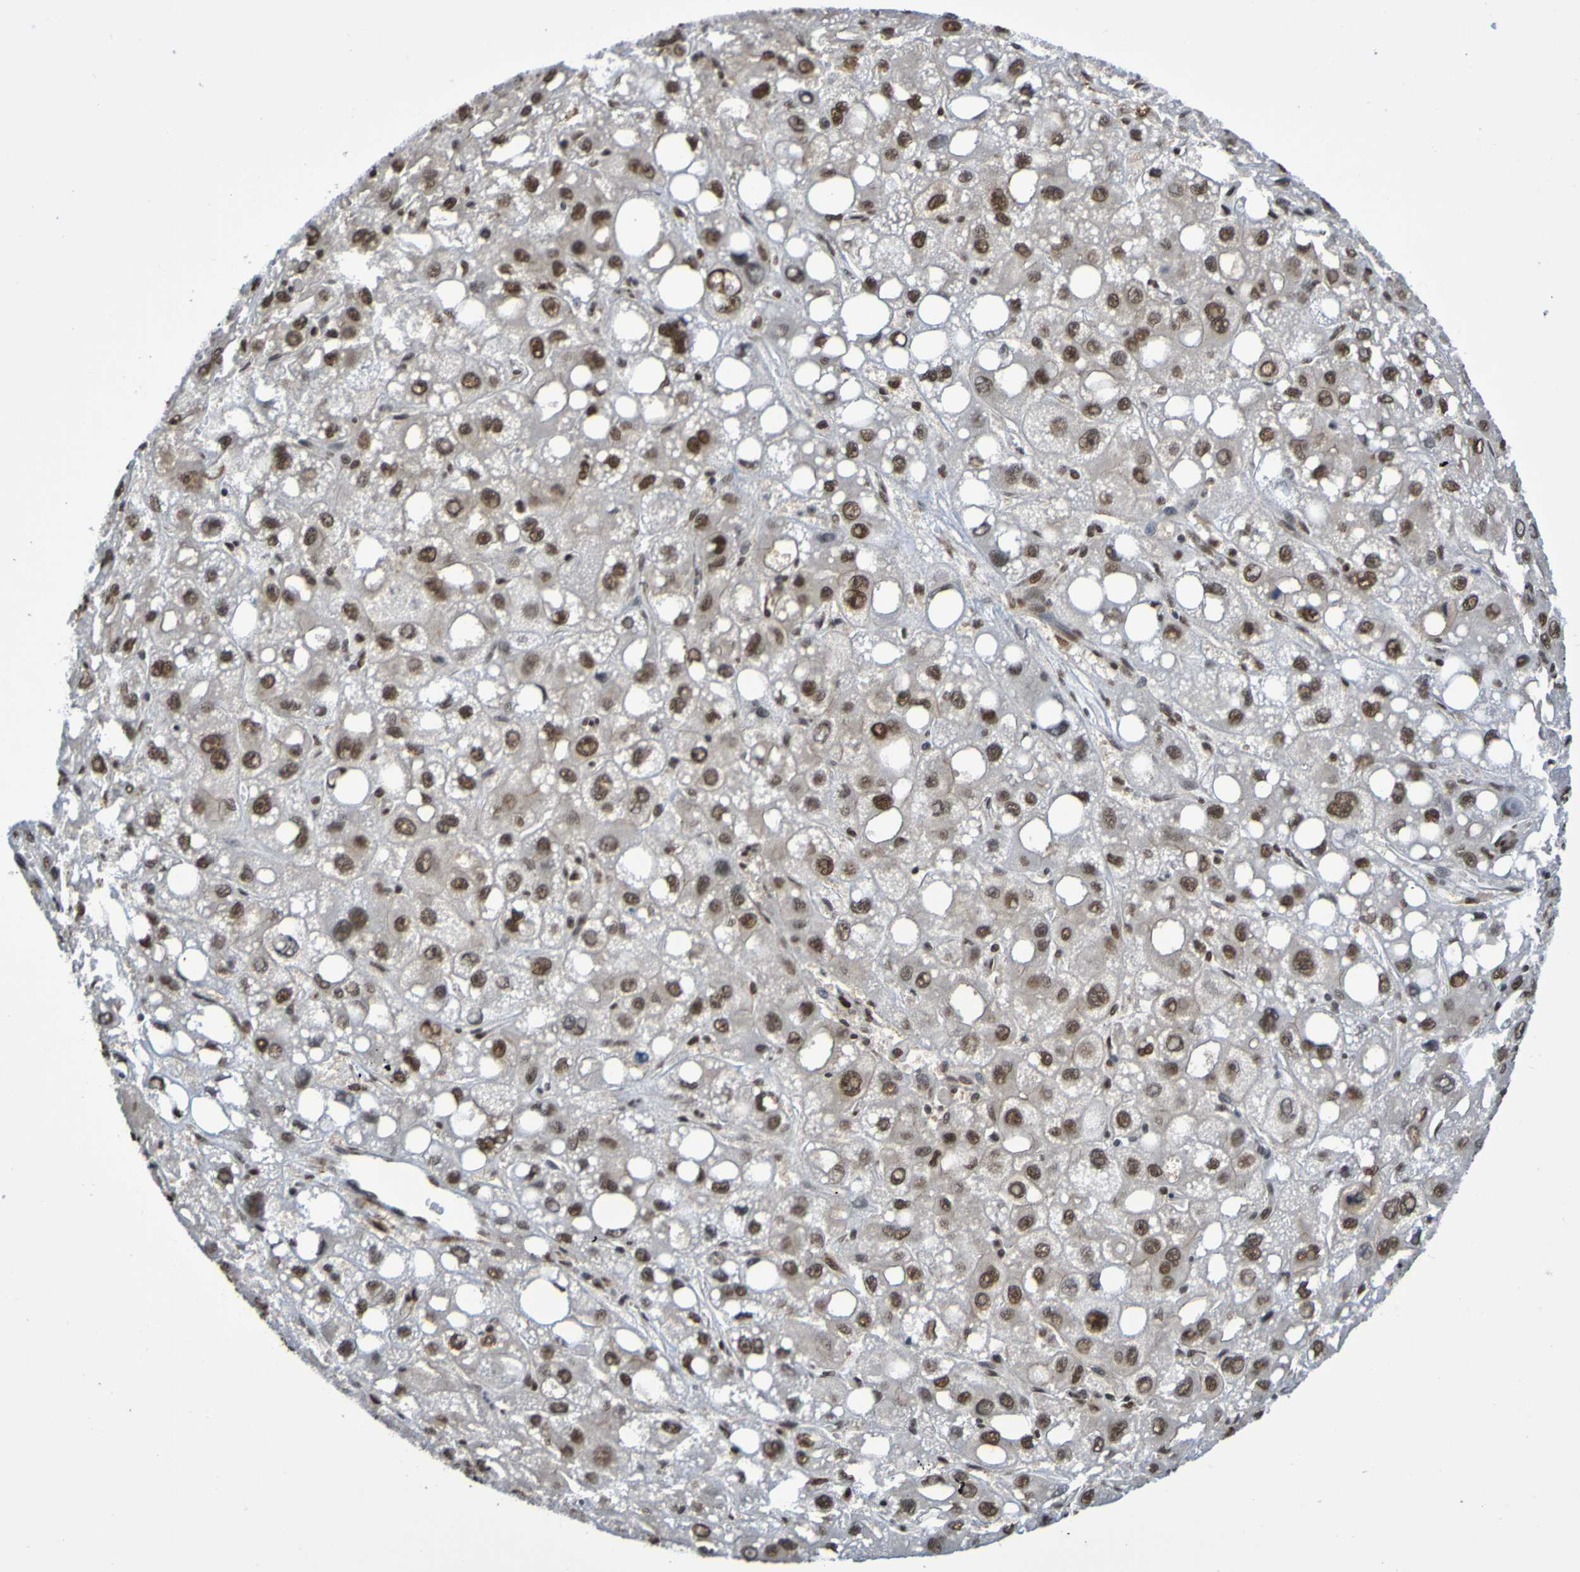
{"staining": {"intensity": "strong", "quantity": ">75%", "location": "nuclear"}, "tissue": "liver cancer", "cell_type": "Tumor cells", "image_type": "cancer", "snomed": [{"axis": "morphology", "description": "Carcinoma, Hepatocellular, NOS"}, {"axis": "topography", "description": "Liver"}], "caption": "DAB (3,3'-diaminobenzidine) immunohistochemical staining of human hepatocellular carcinoma (liver) shows strong nuclear protein expression in approximately >75% of tumor cells. (brown staining indicates protein expression, while blue staining denotes nuclei).", "gene": "HDAC2", "patient": {"sex": "male", "age": 55}}